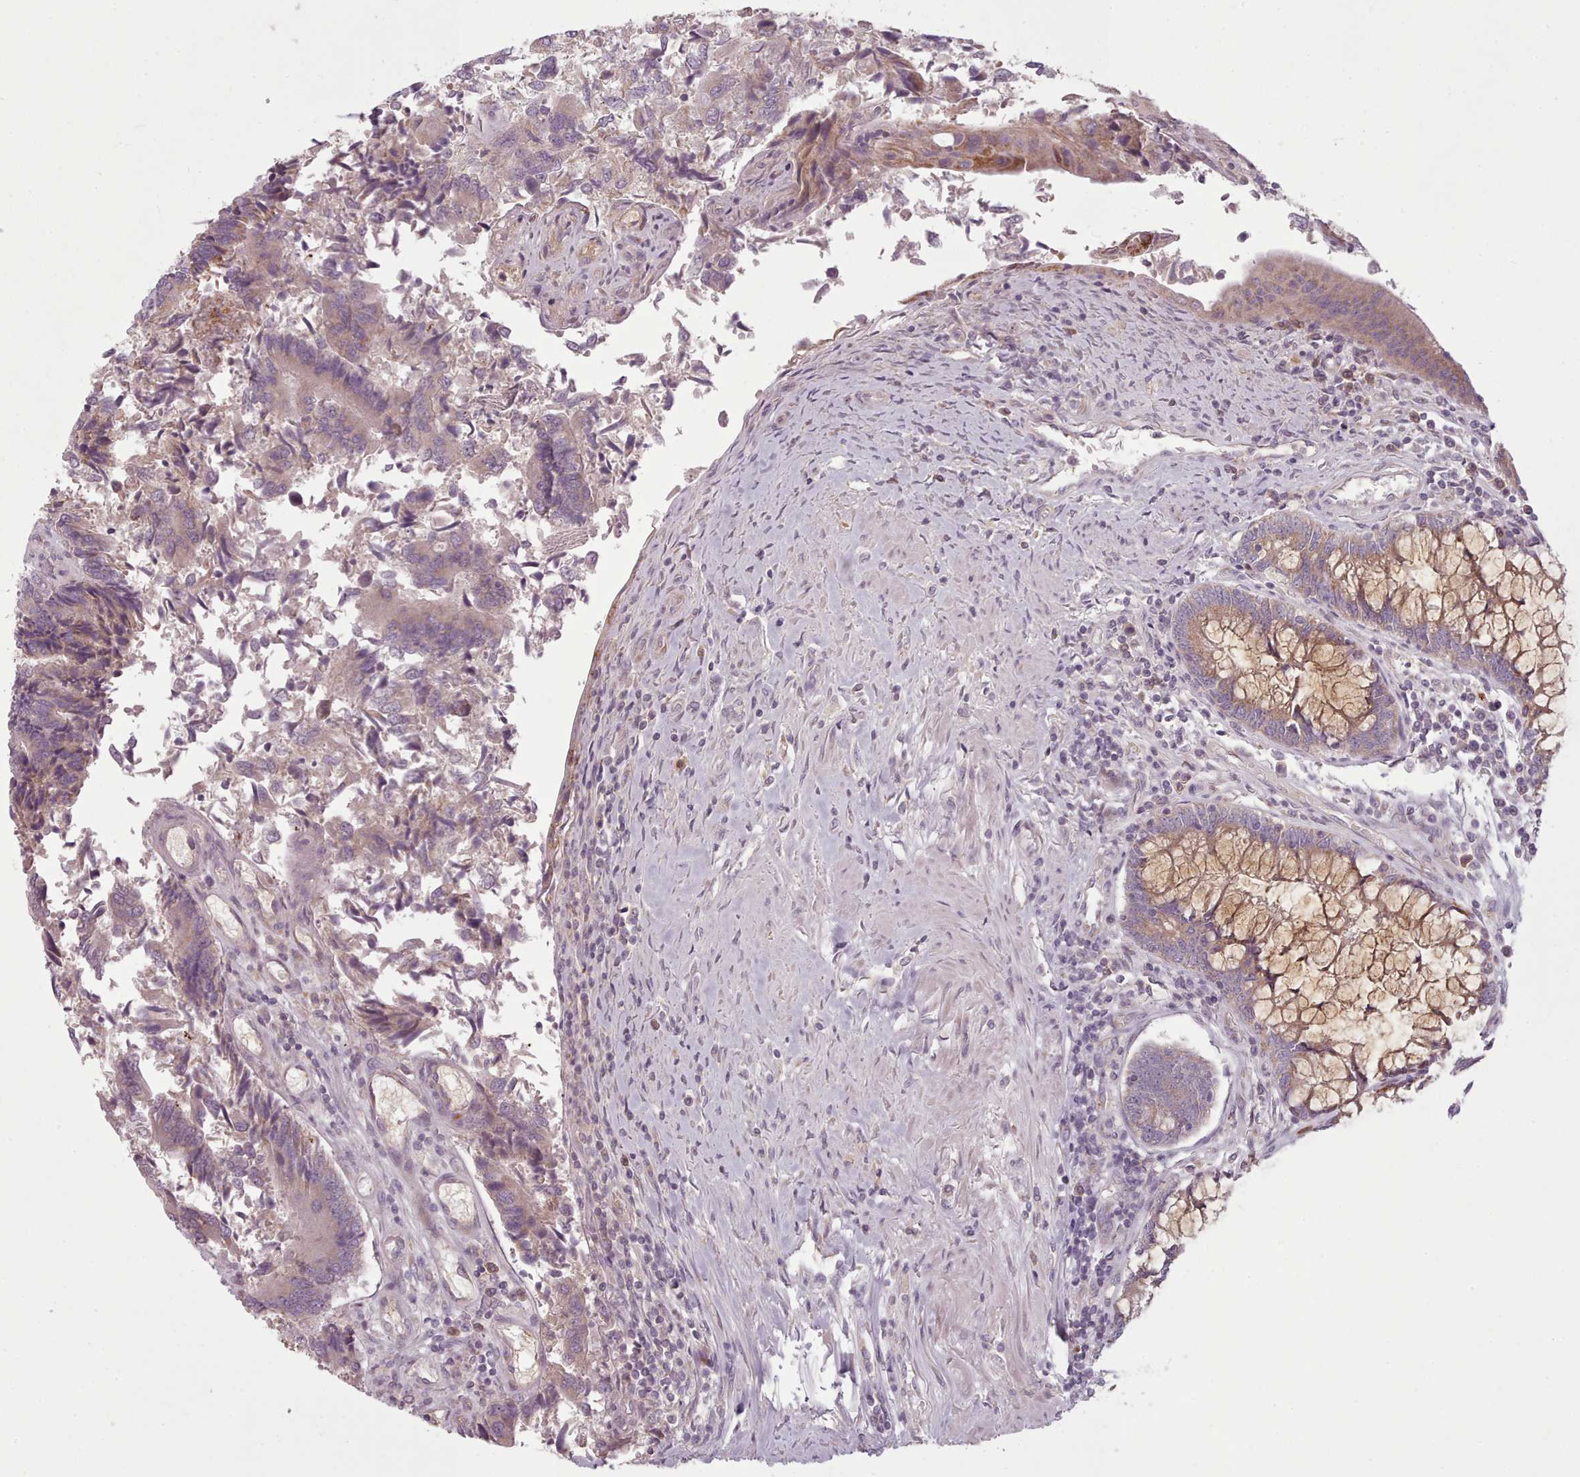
{"staining": {"intensity": "moderate", "quantity": "<25%", "location": "cytoplasmic/membranous"}, "tissue": "colorectal cancer", "cell_type": "Tumor cells", "image_type": "cancer", "snomed": [{"axis": "morphology", "description": "Adenocarcinoma, NOS"}, {"axis": "topography", "description": "Colon"}], "caption": "Protein expression analysis of human adenocarcinoma (colorectal) reveals moderate cytoplasmic/membranous staining in about <25% of tumor cells. The protein is shown in brown color, while the nuclei are stained blue.", "gene": "LAPTM5", "patient": {"sex": "female", "age": 67}}